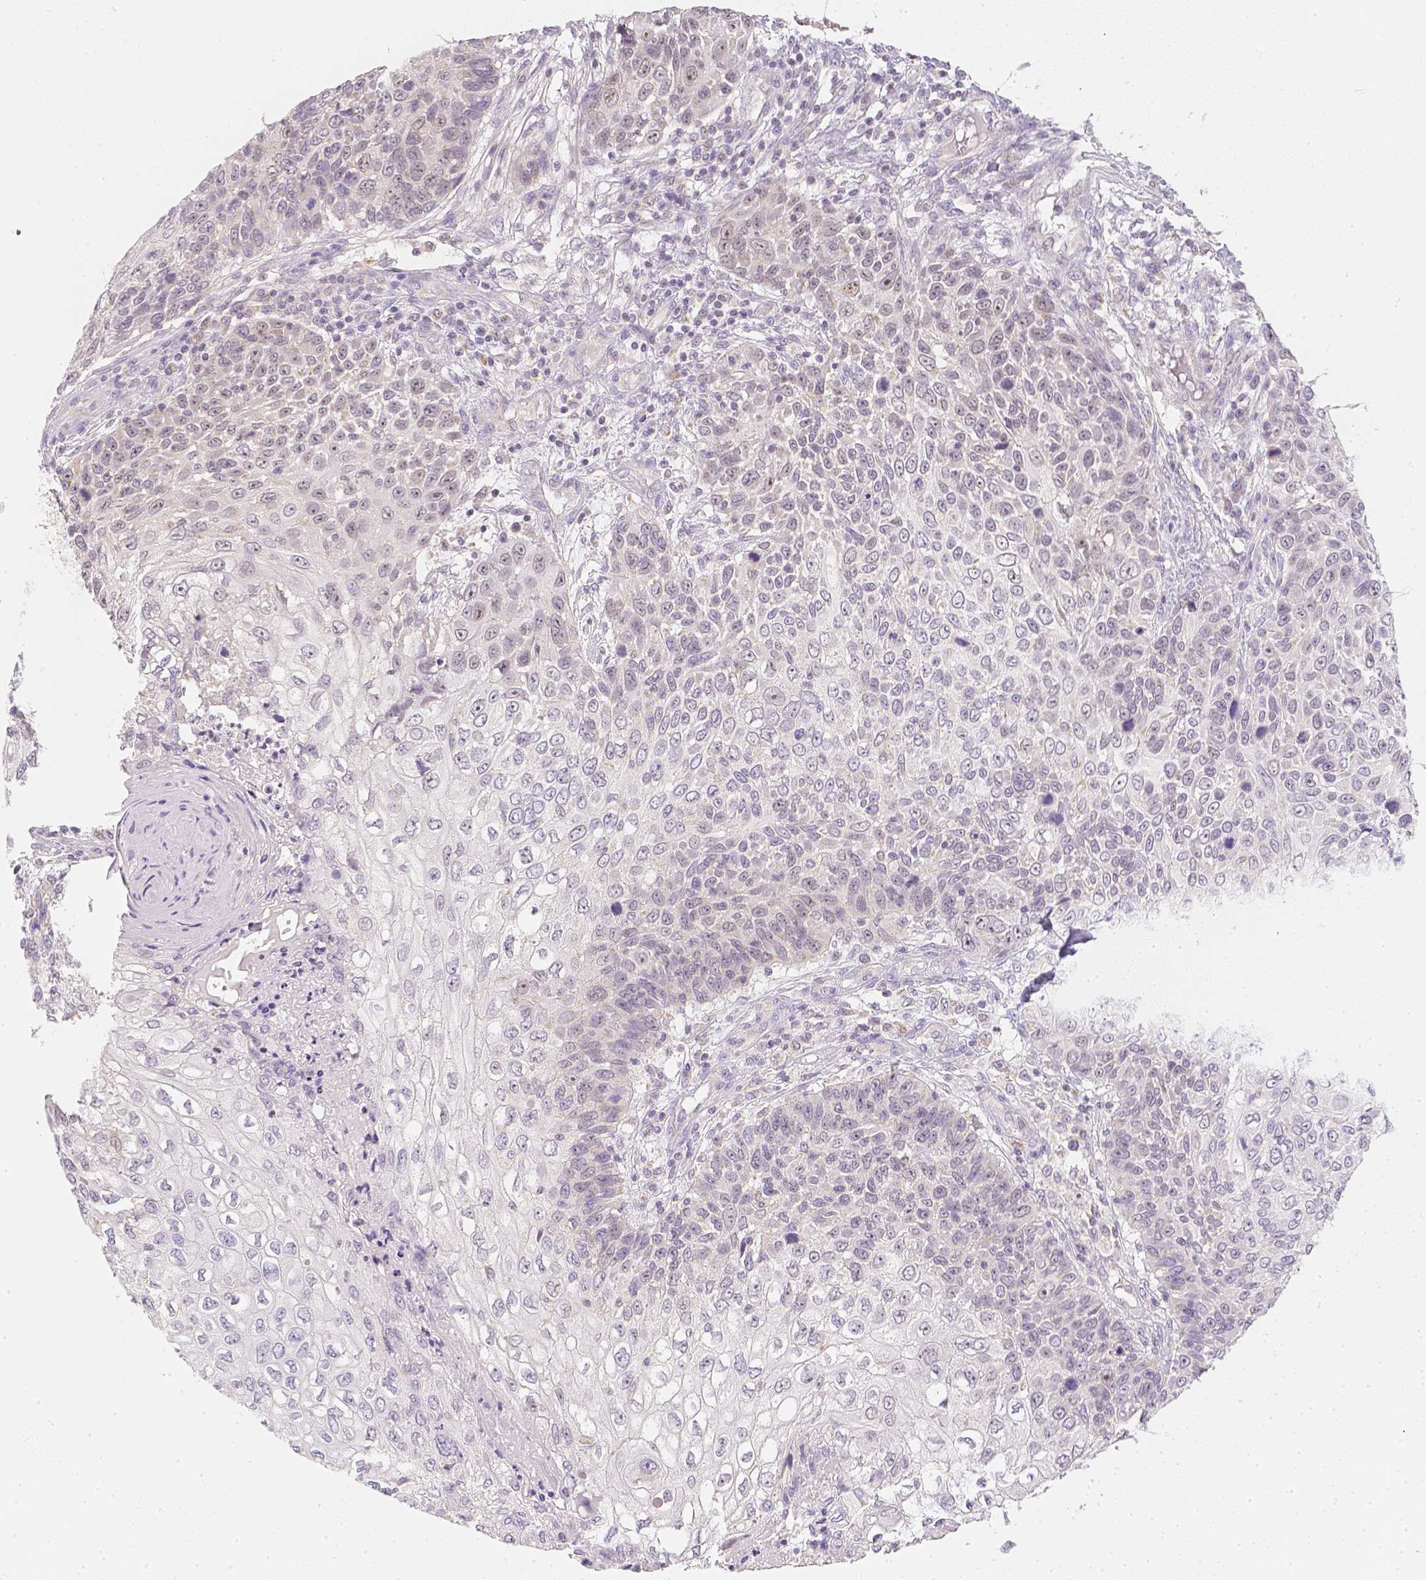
{"staining": {"intensity": "negative", "quantity": "none", "location": "none"}, "tissue": "skin cancer", "cell_type": "Tumor cells", "image_type": "cancer", "snomed": [{"axis": "morphology", "description": "Squamous cell carcinoma, NOS"}, {"axis": "topography", "description": "Skin"}], "caption": "There is no significant positivity in tumor cells of squamous cell carcinoma (skin).", "gene": "NVL", "patient": {"sex": "male", "age": 92}}